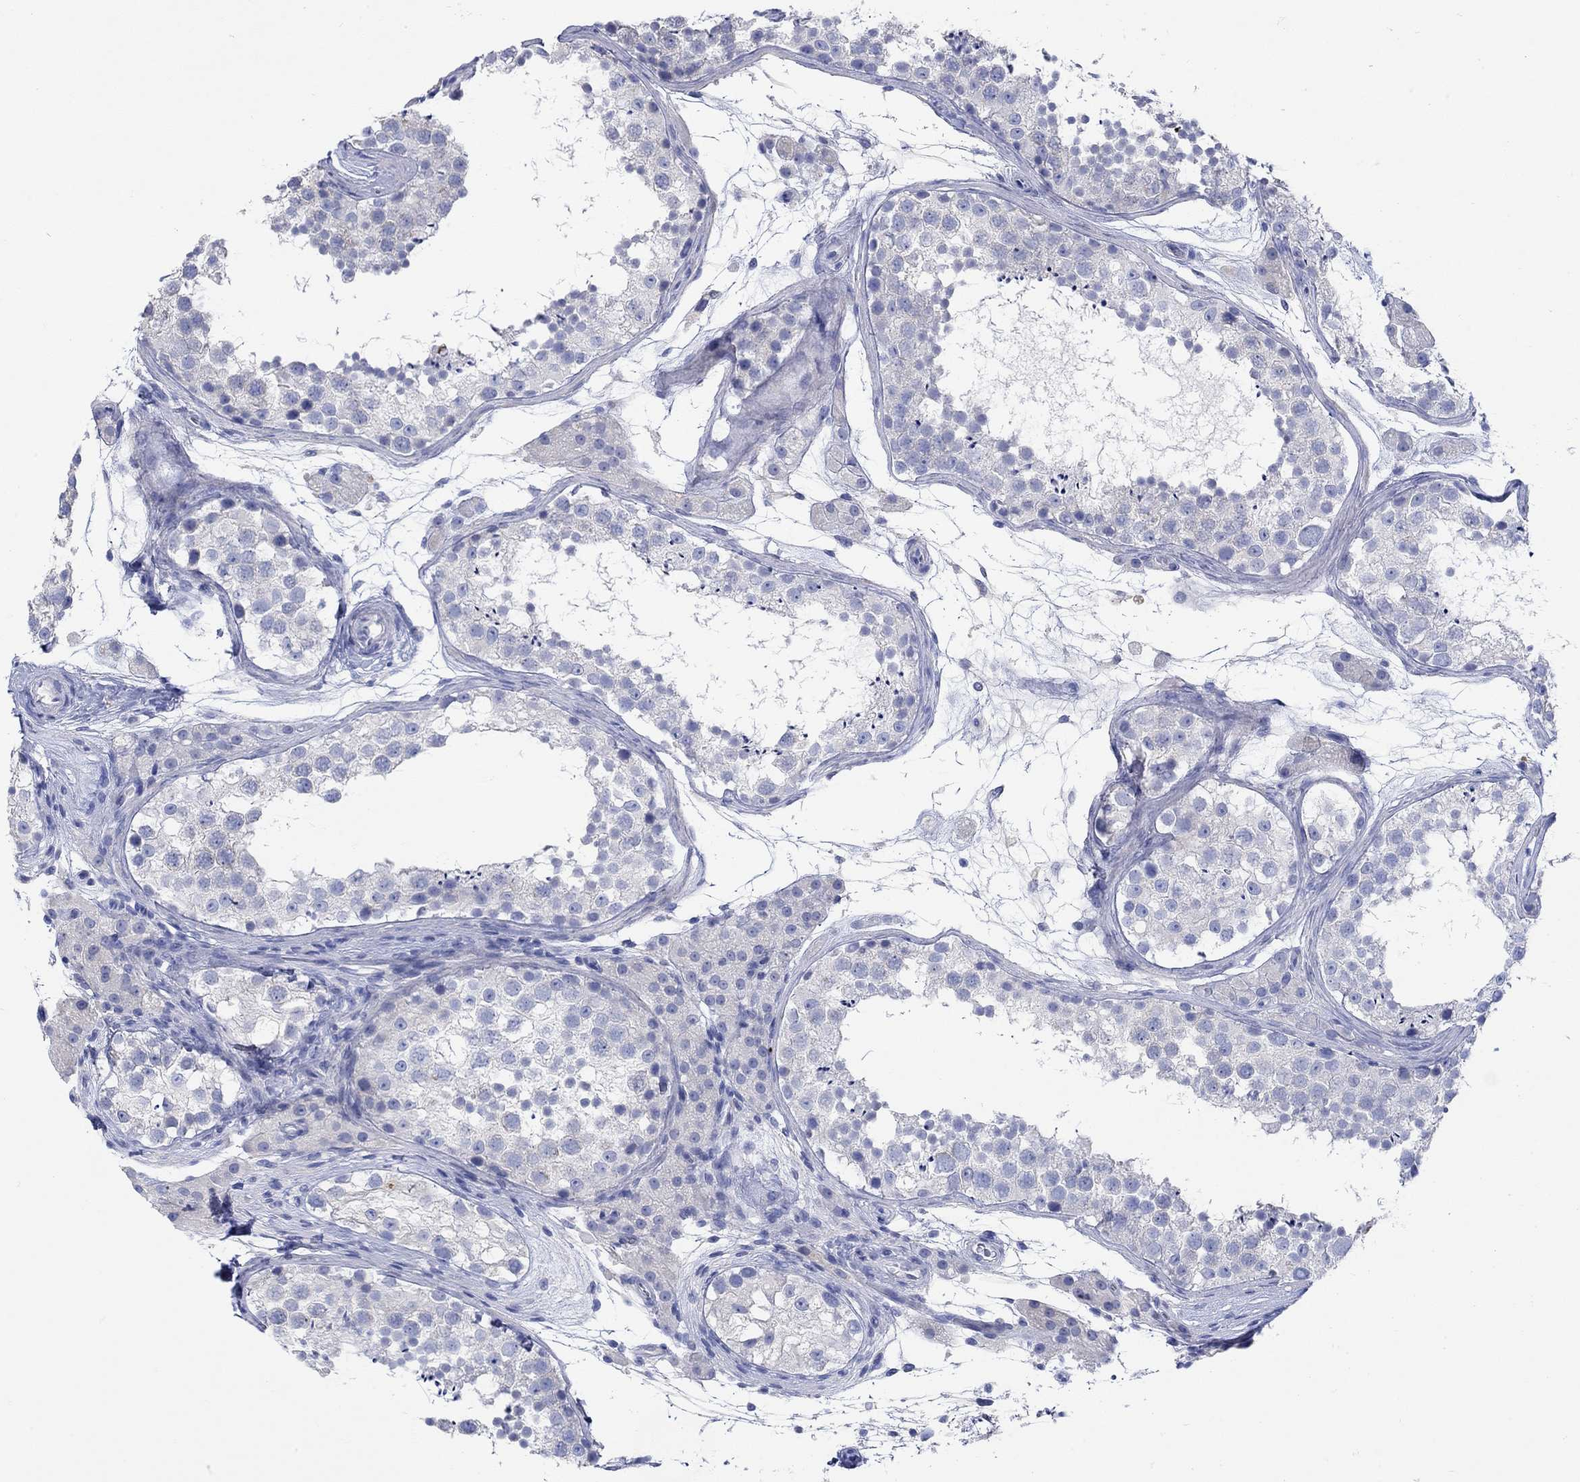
{"staining": {"intensity": "negative", "quantity": "none", "location": "none"}, "tissue": "testis", "cell_type": "Cells in seminiferous ducts", "image_type": "normal", "snomed": [{"axis": "morphology", "description": "Normal tissue, NOS"}, {"axis": "topography", "description": "Testis"}], "caption": "Micrograph shows no protein expression in cells in seminiferous ducts of benign testis. (IHC, brightfield microscopy, high magnification).", "gene": "P2RY6", "patient": {"sex": "male", "age": 41}}